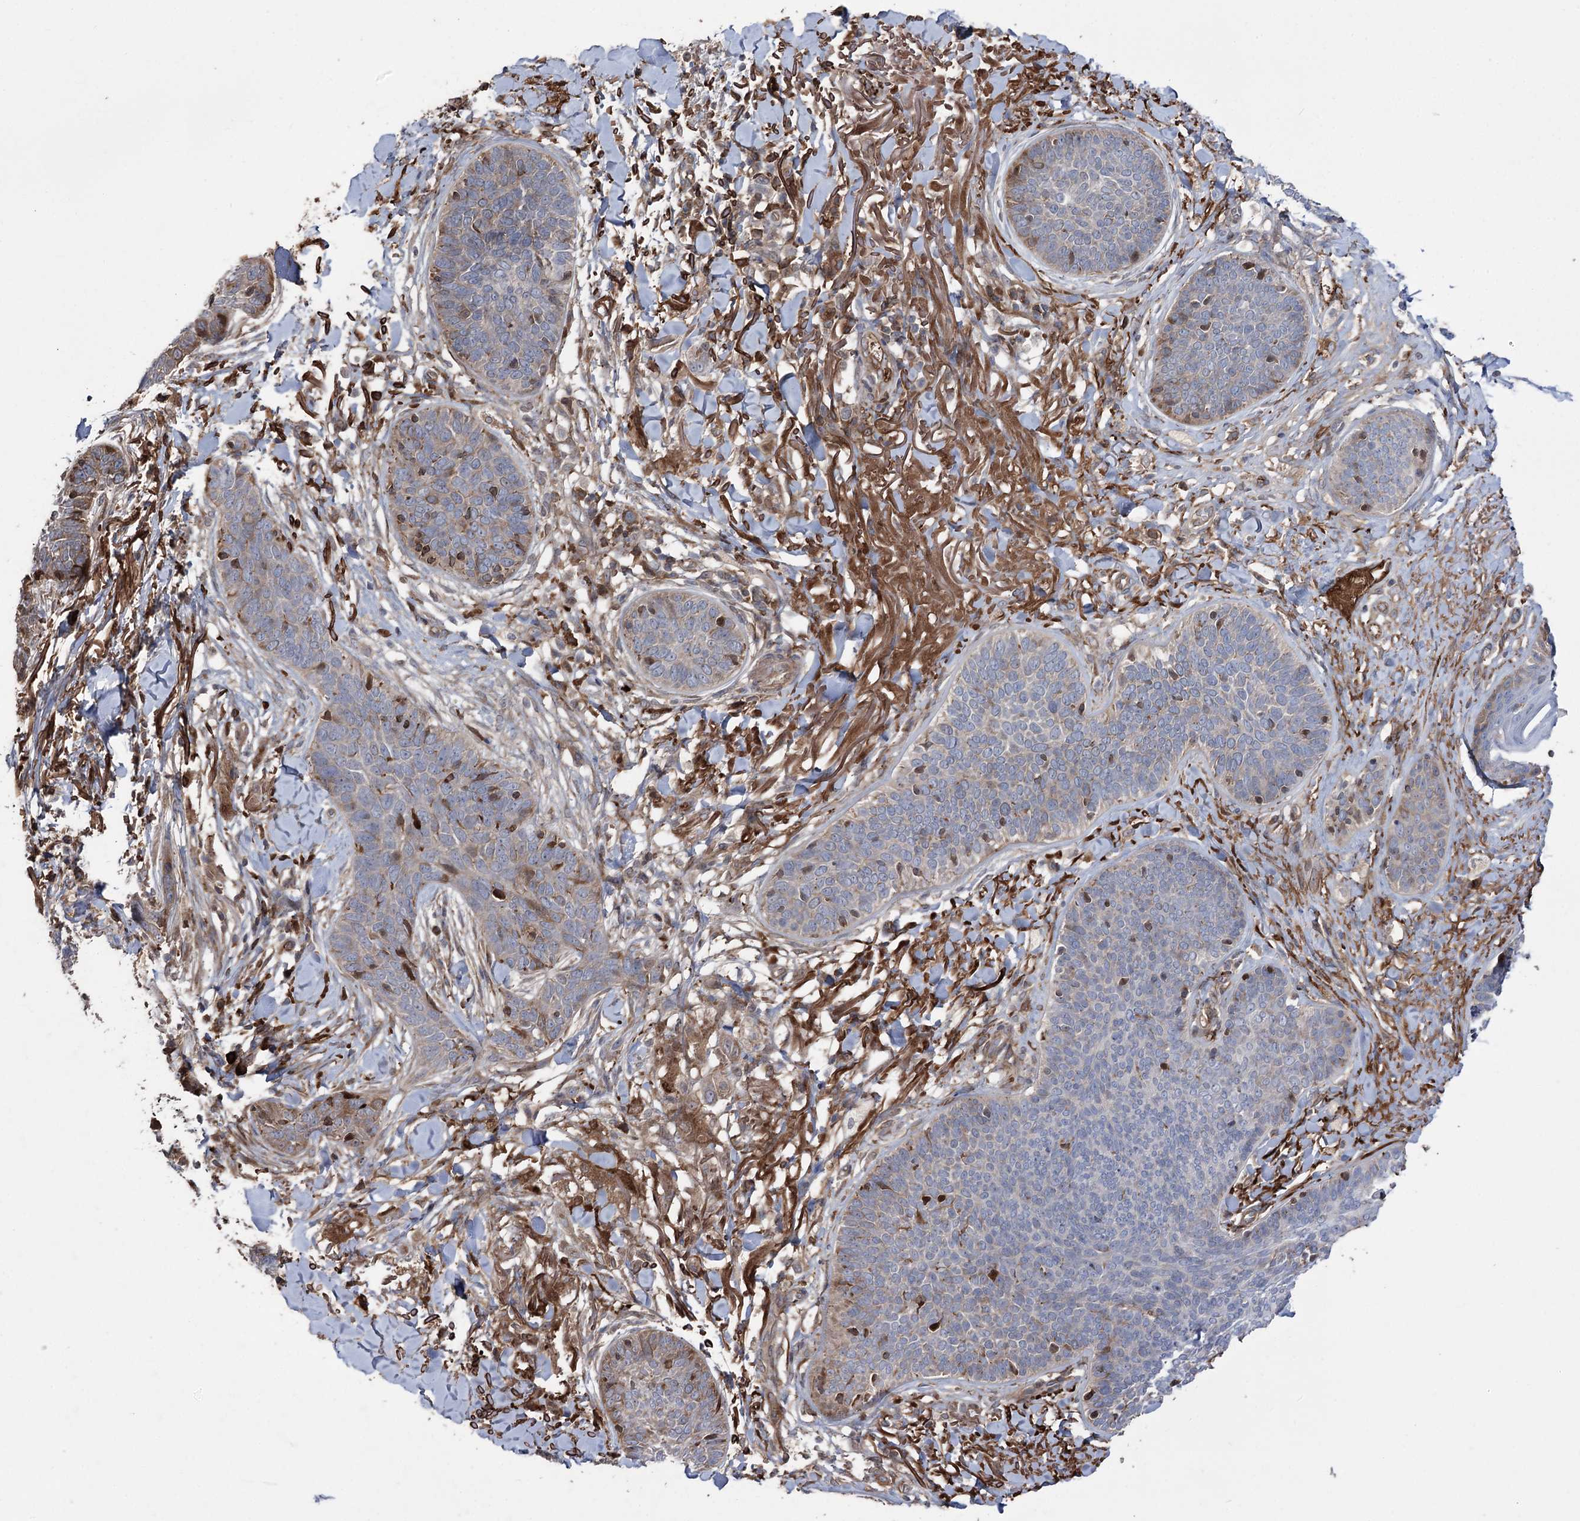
{"staining": {"intensity": "moderate", "quantity": "<25%", "location": "cytoplasmic/membranous,nuclear"}, "tissue": "skin cancer", "cell_type": "Tumor cells", "image_type": "cancer", "snomed": [{"axis": "morphology", "description": "Basal cell carcinoma"}, {"axis": "topography", "description": "Skin"}], "caption": "A micrograph showing moderate cytoplasmic/membranous and nuclear staining in about <25% of tumor cells in skin cancer, as visualized by brown immunohistochemical staining.", "gene": "OTUD1", "patient": {"sex": "male", "age": 85}}